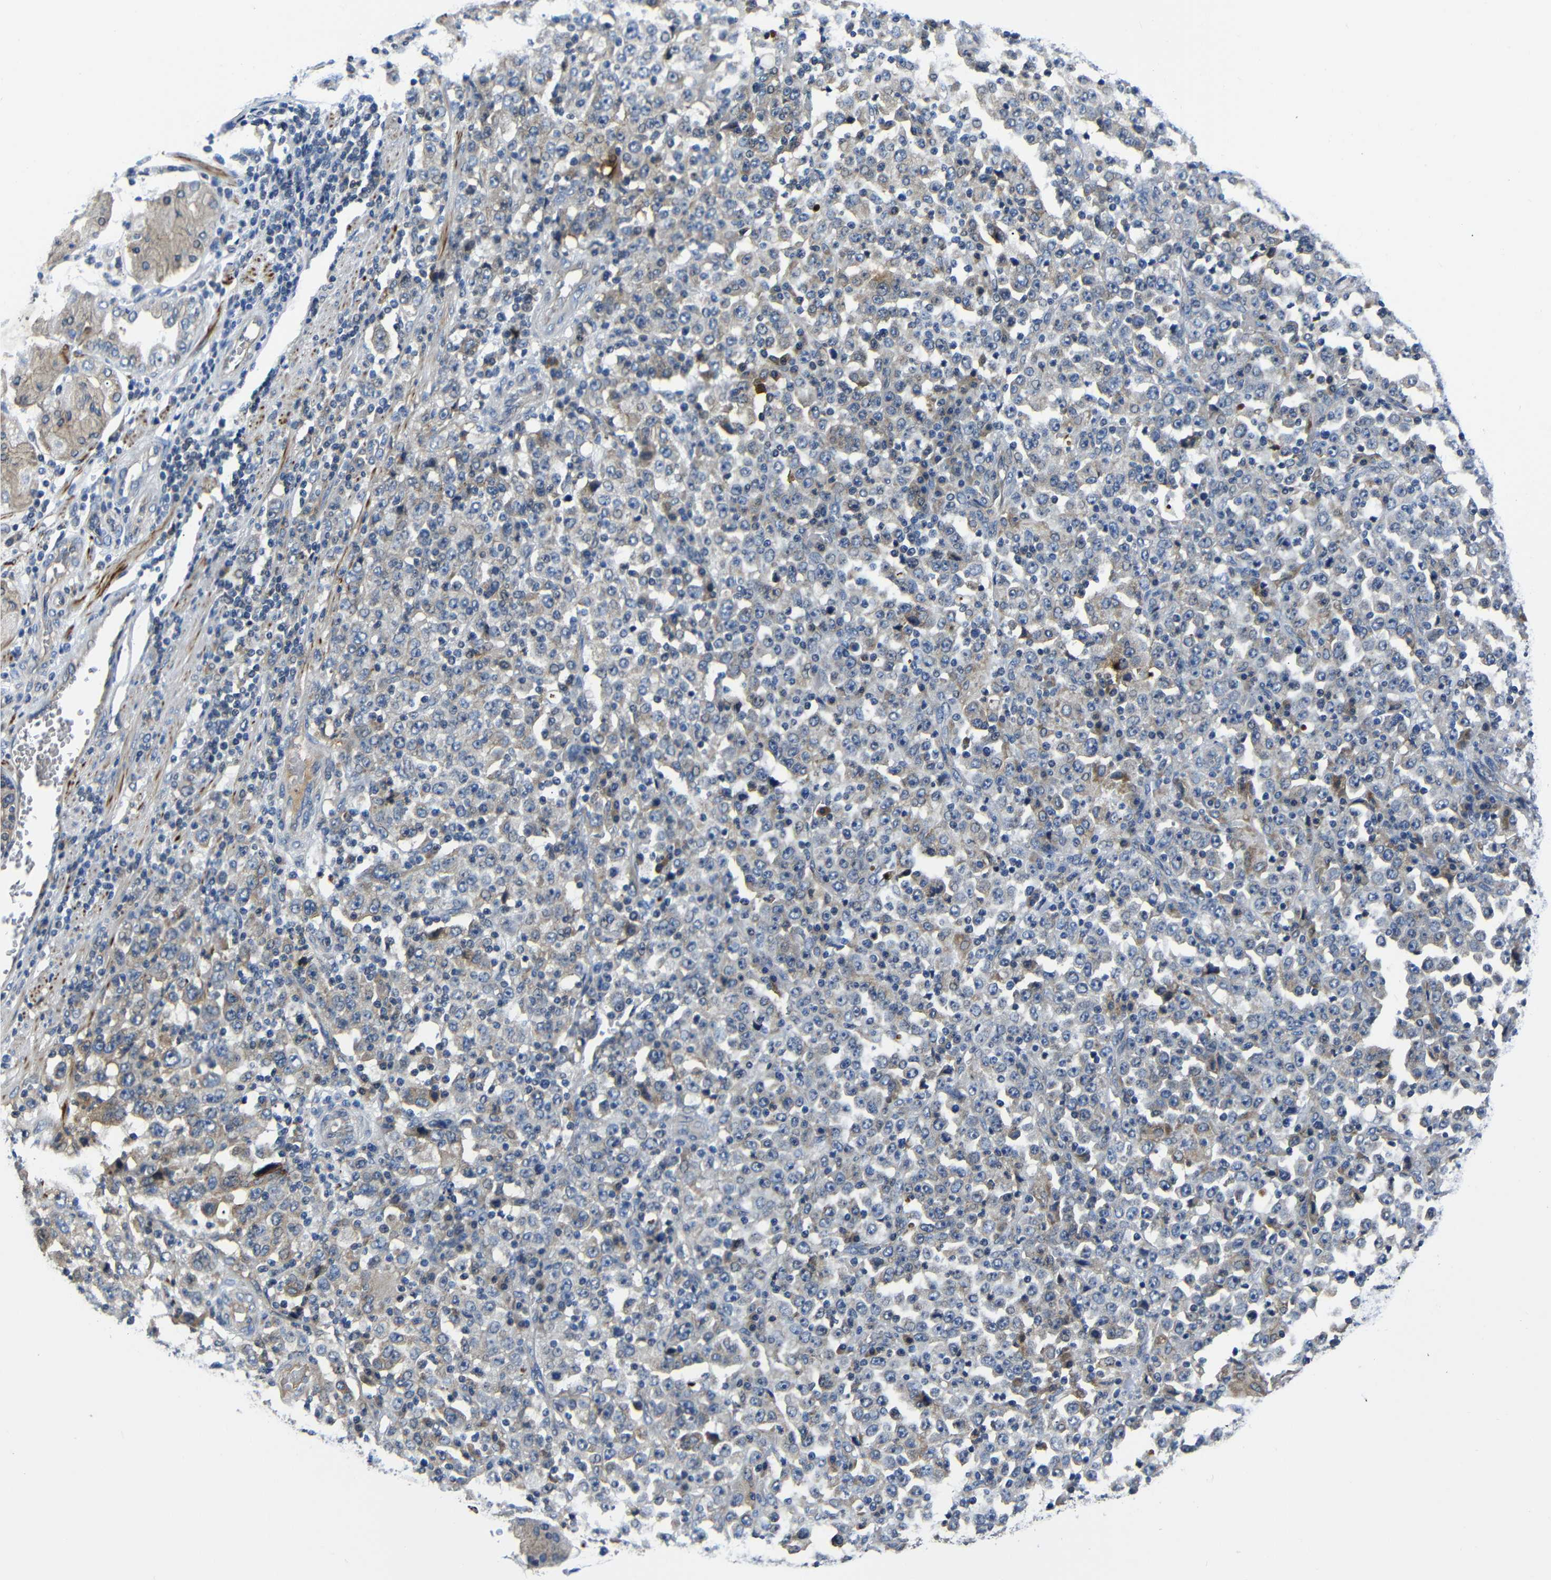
{"staining": {"intensity": "weak", "quantity": "<25%", "location": "cytoplasmic/membranous"}, "tissue": "stomach cancer", "cell_type": "Tumor cells", "image_type": "cancer", "snomed": [{"axis": "morphology", "description": "Normal tissue, NOS"}, {"axis": "morphology", "description": "Adenocarcinoma, NOS"}, {"axis": "topography", "description": "Stomach, upper"}, {"axis": "topography", "description": "Stomach"}], "caption": "Histopathology image shows no protein expression in tumor cells of adenocarcinoma (stomach) tissue.", "gene": "AFDN", "patient": {"sex": "male", "age": 59}}